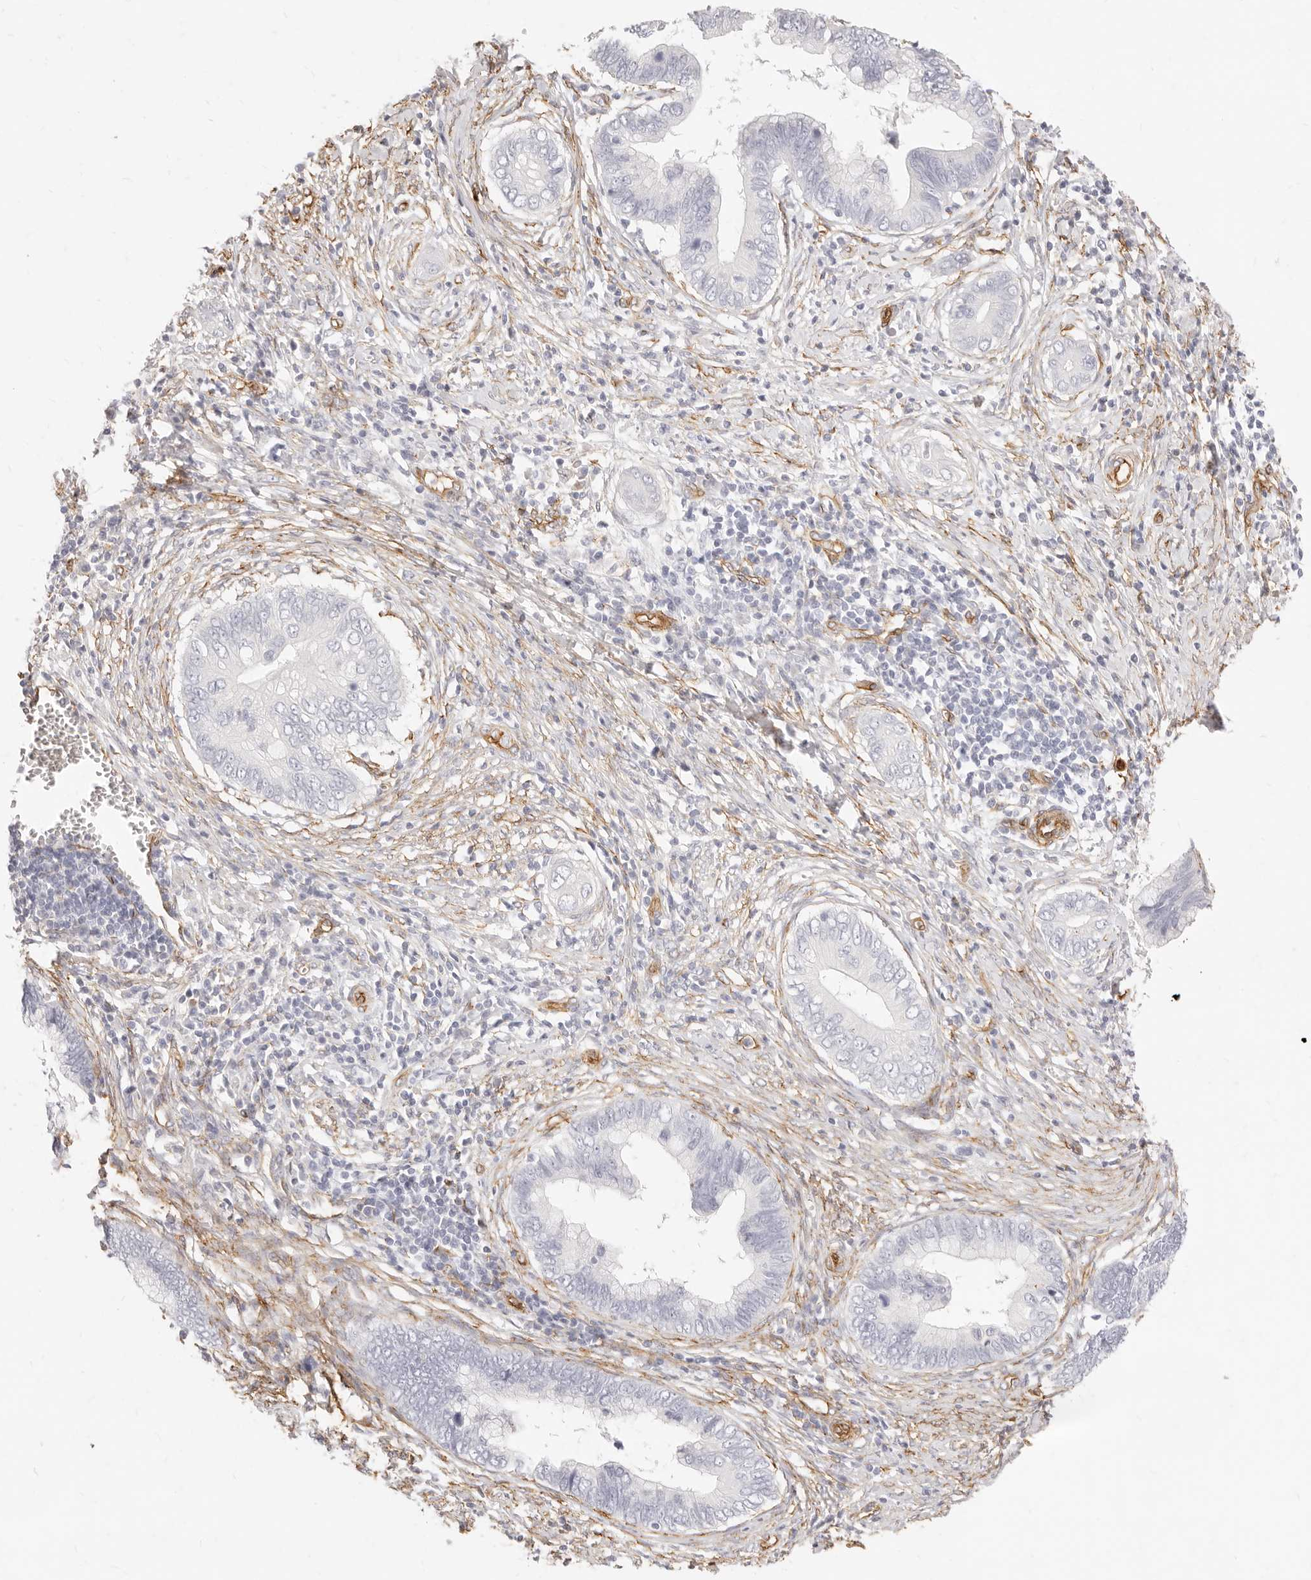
{"staining": {"intensity": "negative", "quantity": "none", "location": "none"}, "tissue": "cervical cancer", "cell_type": "Tumor cells", "image_type": "cancer", "snomed": [{"axis": "morphology", "description": "Adenocarcinoma, NOS"}, {"axis": "topography", "description": "Cervix"}], "caption": "Immunohistochemistry photomicrograph of neoplastic tissue: cervical cancer stained with DAB (3,3'-diaminobenzidine) demonstrates no significant protein positivity in tumor cells.", "gene": "NUS1", "patient": {"sex": "female", "age": 44}}